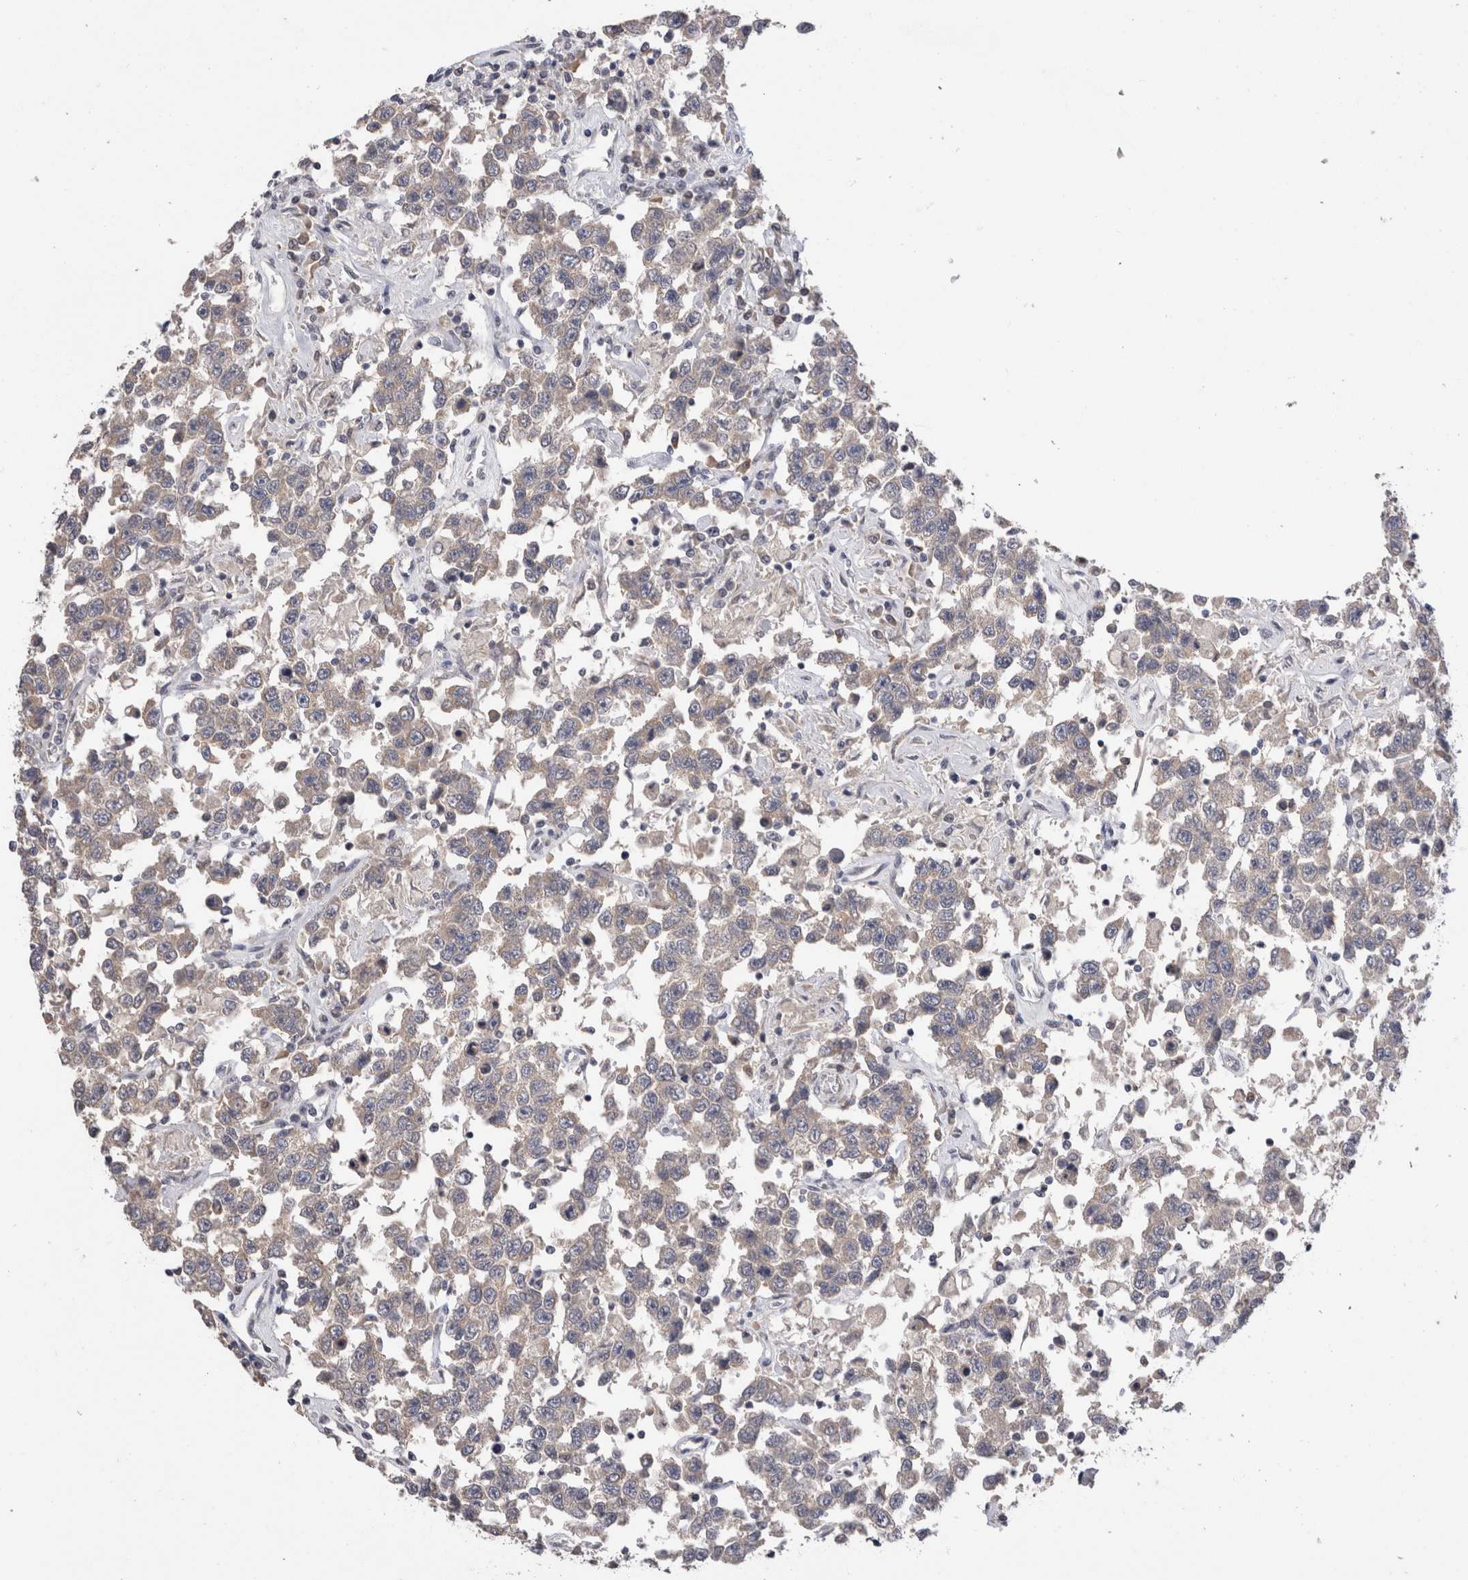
{"staining": {"intensity": "negative", "quantity": "none", "location": "none"}, "tissue": "testis cancer", "cell_type": "Tumor cells", "image_type": "cancer", "snomed": [{"axis": "morphology", "description": "Seminoma, NOS"}, {"axis": "topography", "description": "Testis"}], "caption": "This is an immunohistochemistry histopathology image of human testis cancer (seminoma). There is no expression in tumor cells.", "gene": "CRYBG1", "patient": {"sex": "male", "age": 41}}